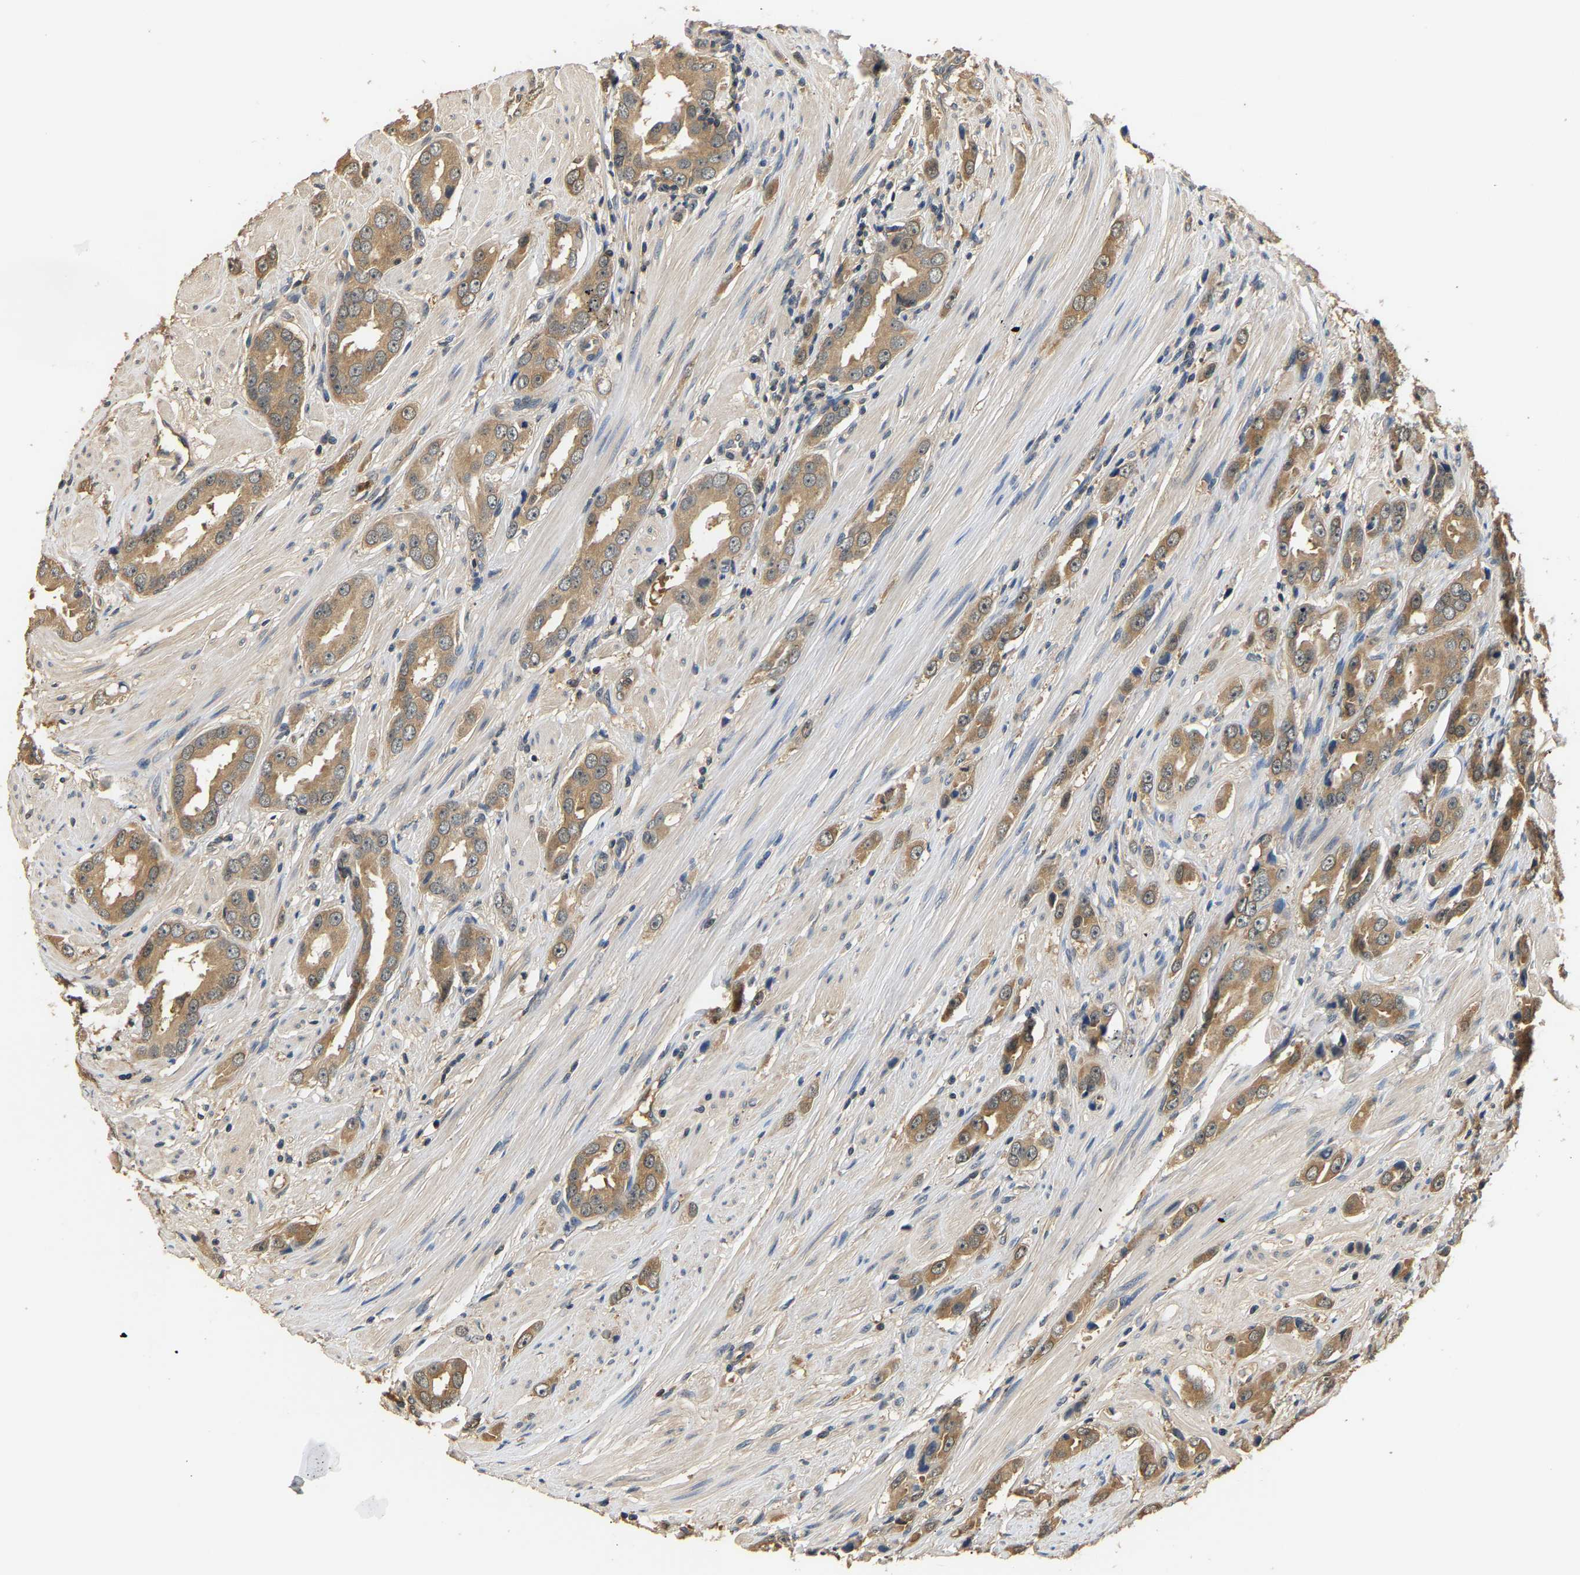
{"staining": {"intensity": "moderate", "quantity": ">75%", "location": "cytoplasmic/membranous"}, "tissue": "prostate cancer", "cell_type": "Tumor cells", "image_type": "cancer", "snomed": [{"axis": "morphology", "description": "Adenocarcinoma, Medium grade"}, {"axis": "topography", "description": "Prostate"}], "caption": "Tumor cells demonstrate moderate cytoplasmic/membranous staining in approximately >75% of cells in prostate cancer.", "gene": "GPI", "patient": {"sex": "male", "age": 53}}